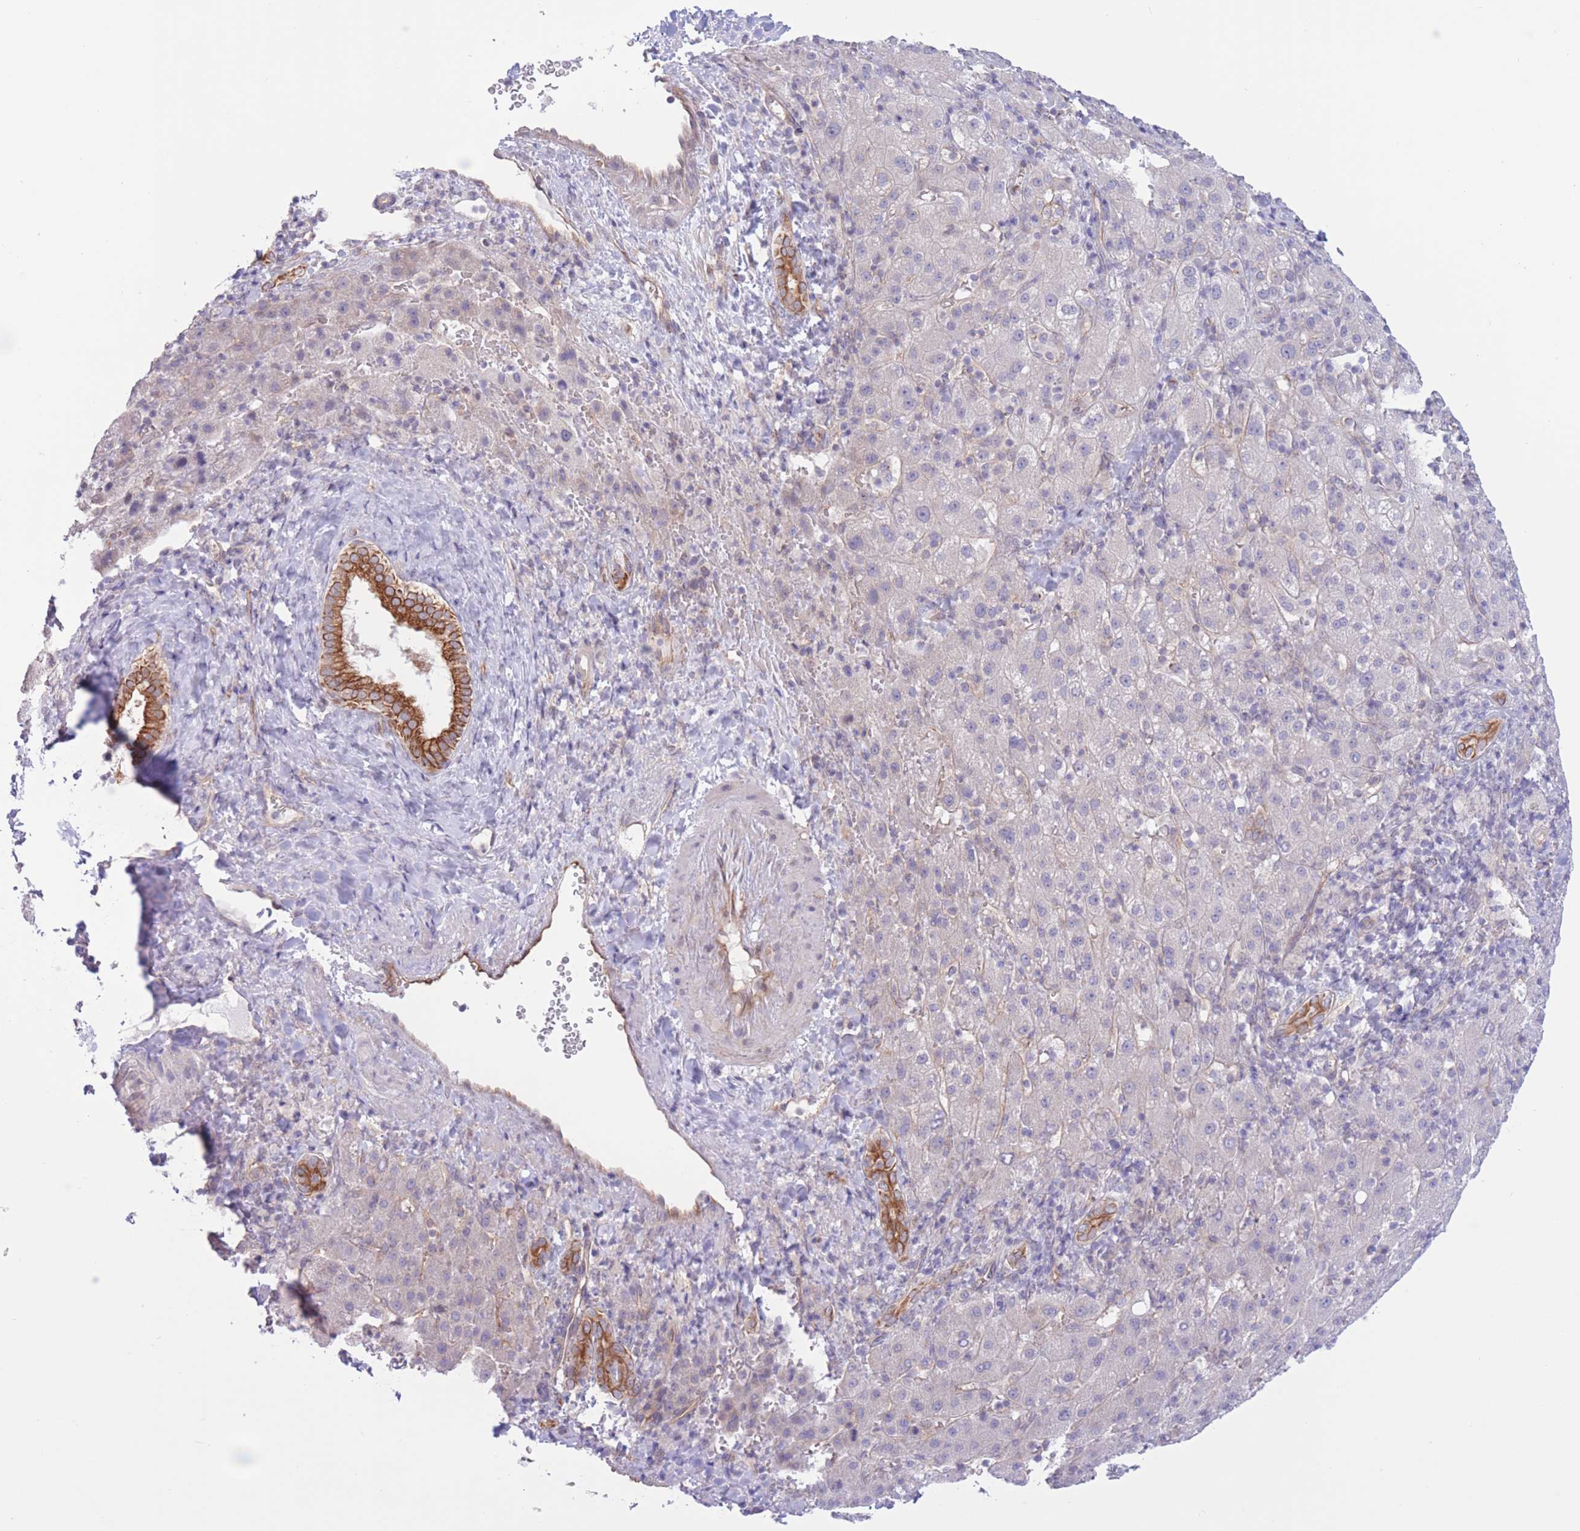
{"staining": {"intensity": "weak", "quantity": "<25%", "location": "cytoplasmic/membranous"}, "tissue": "liver cancer", "cell_type": "Tumor cells", "image_type": "cancer", "snomed": [{"axis": "morphology", "description": "Carcinoma, Hepatocellular, NOS"}, {"axis": "topography", "description": "Liver"}], "caption": "IHC micrograph of neoplastic tissue: human liver cancer (hepatocellular carcinoma) stained with DAB (3,3'-diaminobenzidine) reveals no significant protein staining in tumor cells.", "gene": "MRPS31", "patient": {"sex": "female", "age": 58}}